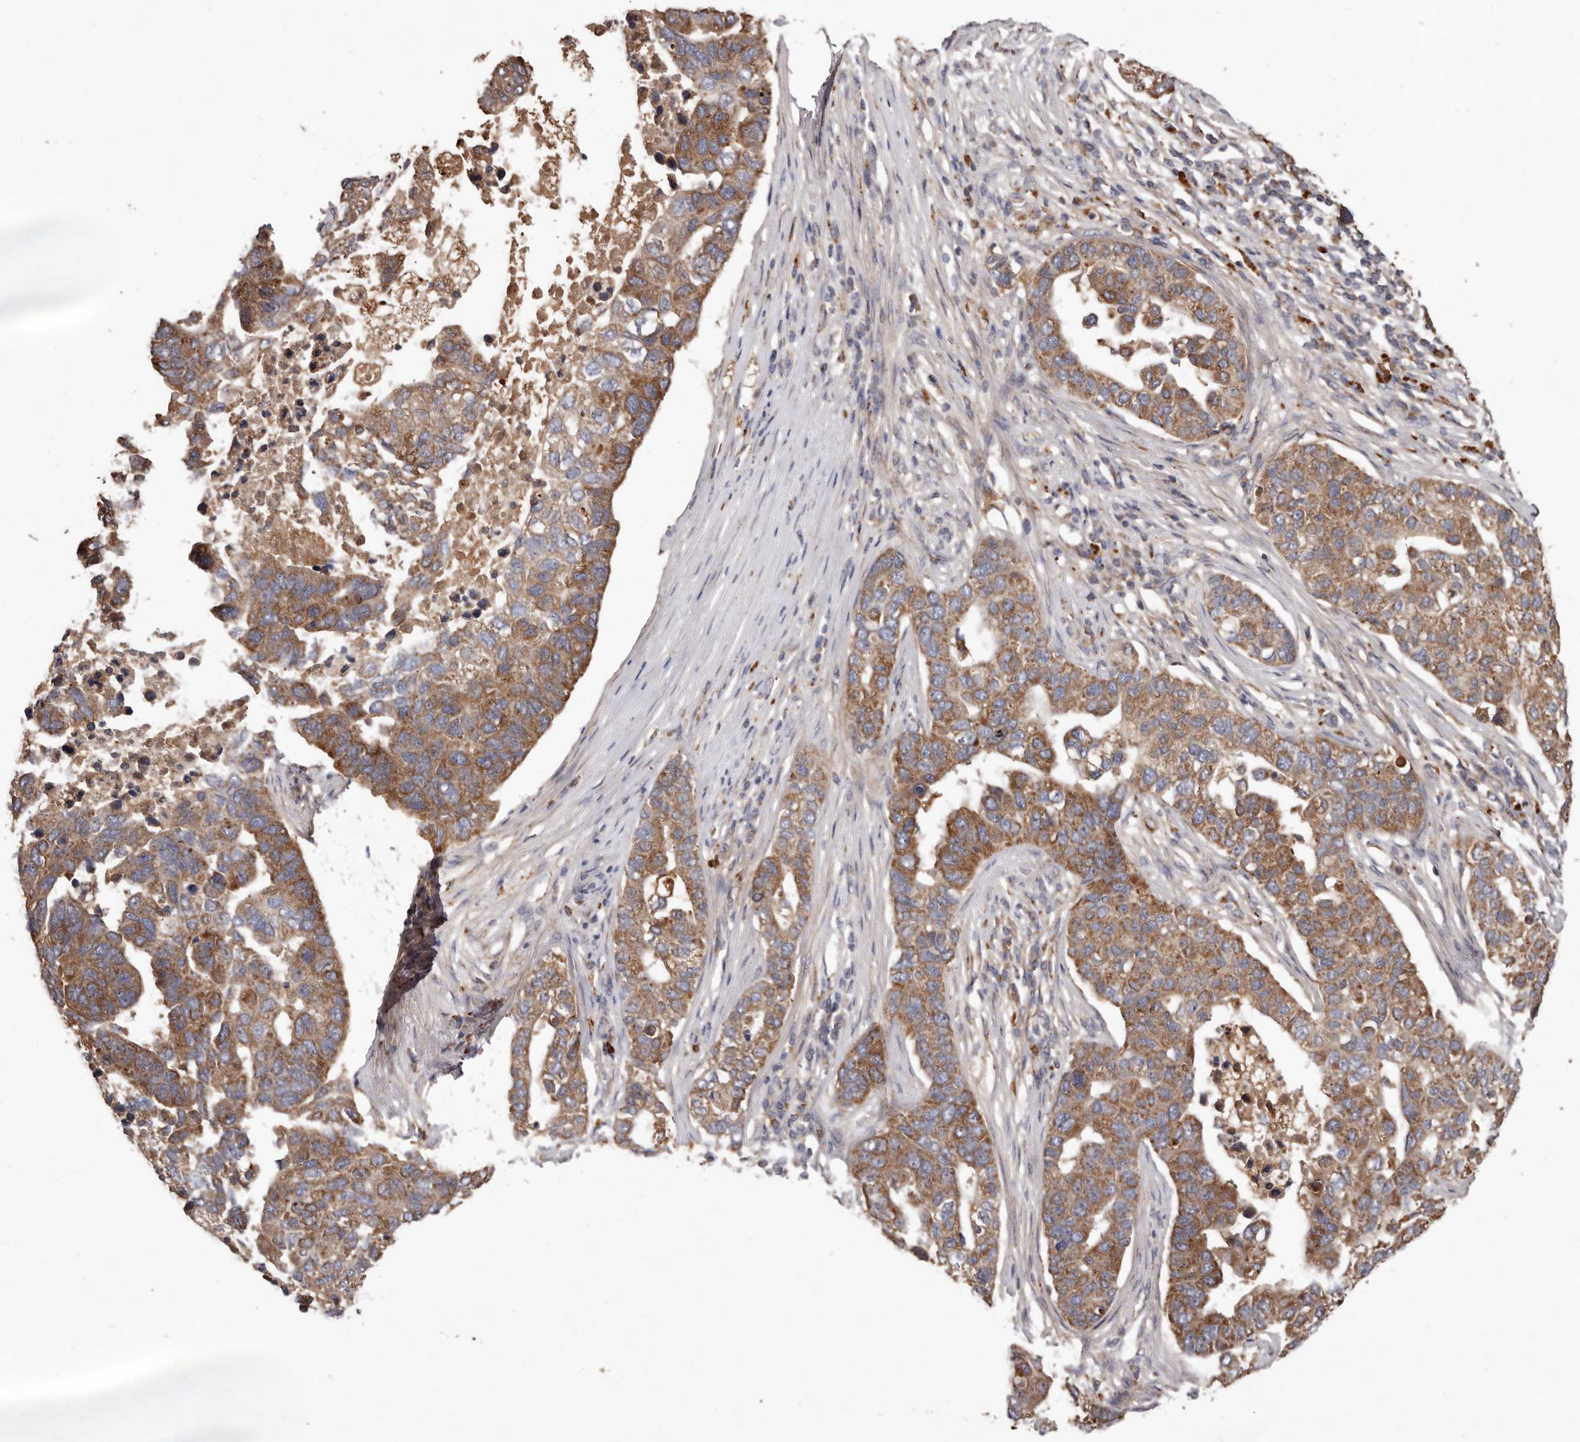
{"staining": {"intensity": "moderate", "quantity": ">75%", "location": "cytoplasmic/membranous"}, "tissue": "pancreatic cancer", "cell_type": "Tumor cells", "image_type": "cancer", "snomed": [{"axis": "morphology", "description": "Adenocarcinoma, NOS"}, {"axis": "topography", "description": "Pancreas"}], "caption": "Human pancreatic cancer stained with a brown dye shows moderate cytoplasmic/membranous positive expression in about >75% of tumor cells.", "gene": "GOT1L1", "patient": {"sex": "female", "age": 61}}